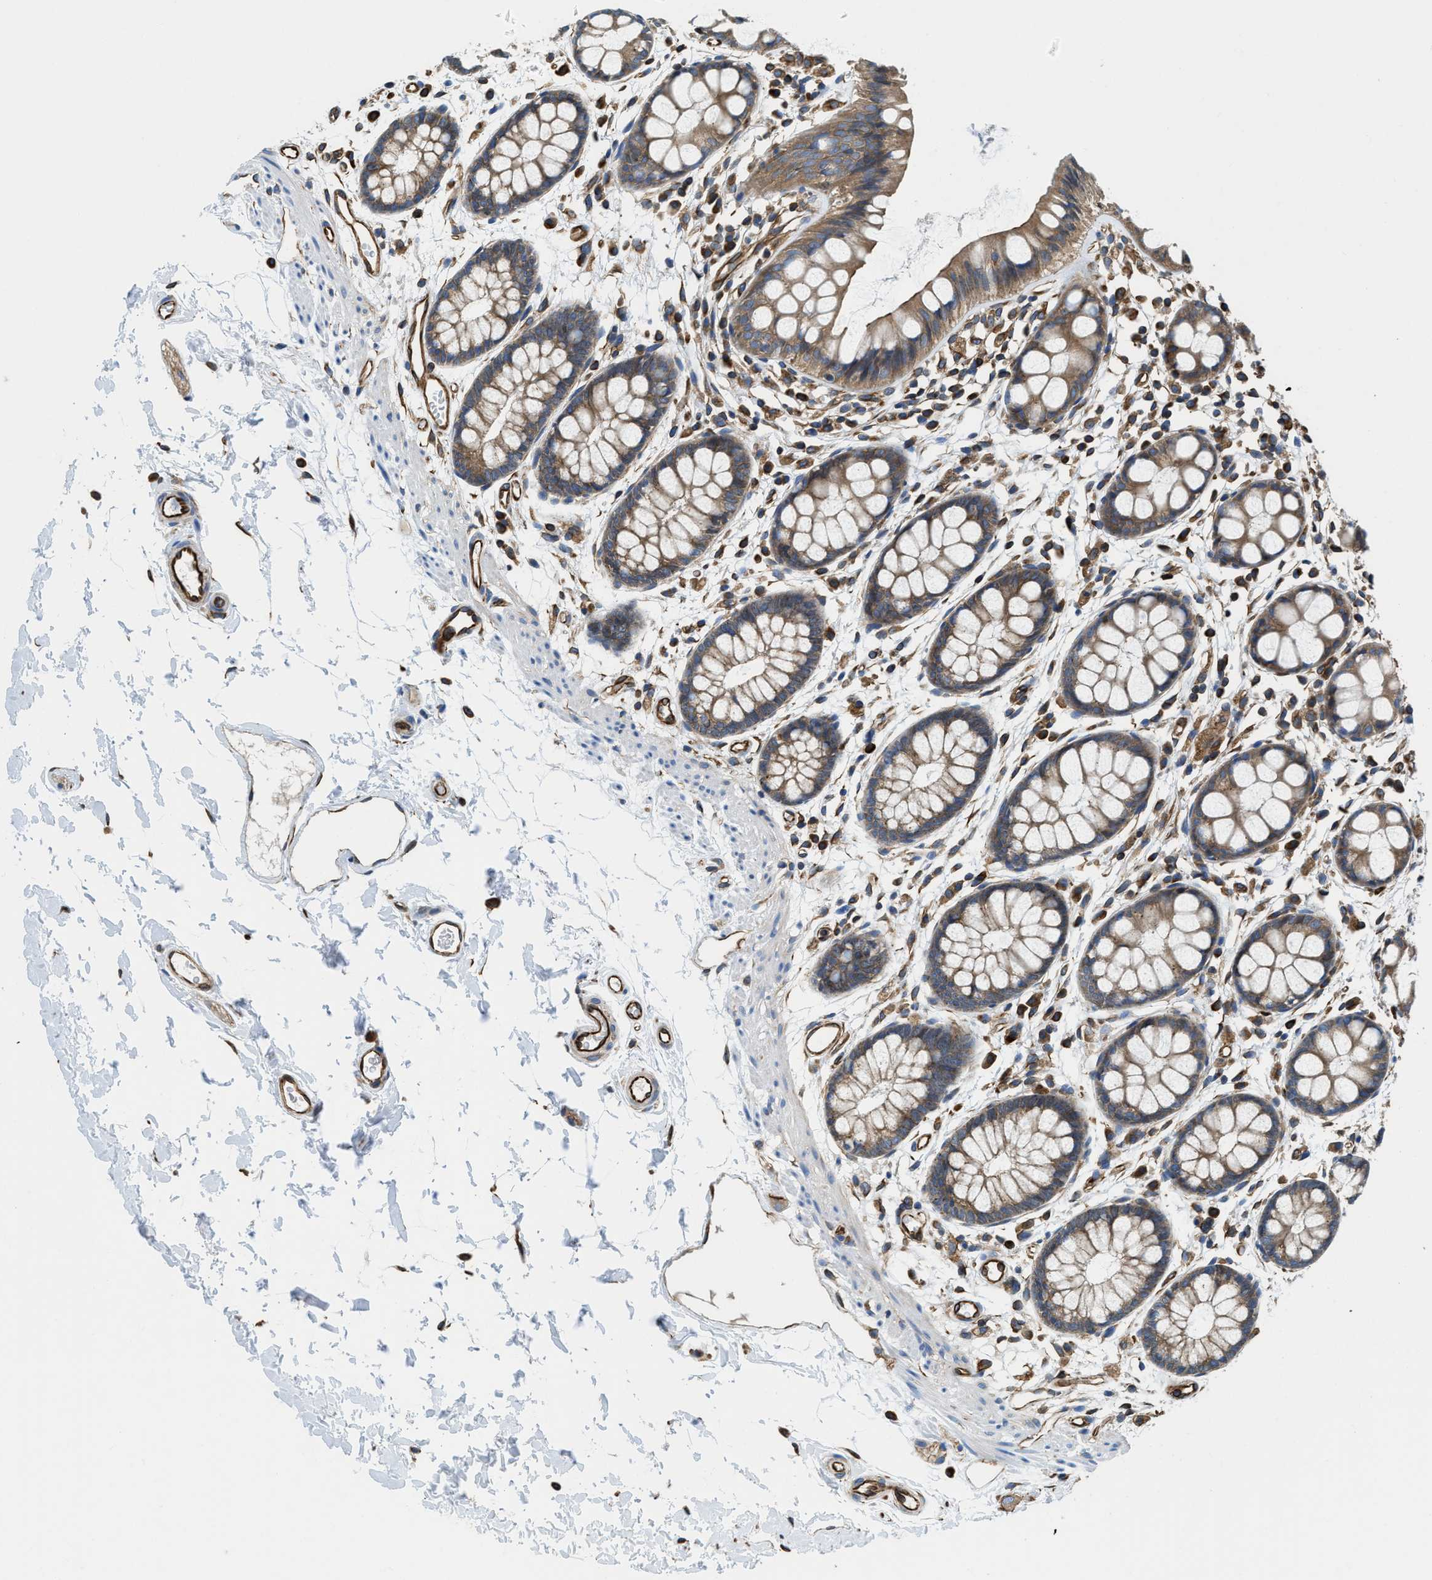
{"staining": {"intensity": "moderate", "quantity": "25%-75%", "location": "cytoplasmic/membranous"}, "tissue": "rectum", "cell_type": "Glandular cells", "image_type": "normal", "snomed": [{"axis": "morphology", "description": "Normal tissue, NOS"}, {"axis": "topography", "description": "Rectum"}], "caption": "Protein staining reveals moderate cytoplasmic/membranous staining in approximately 25%-75% of glandular cells in normal rectum.", "gene": "HSD17B12", "patient": {"sex": "female", "age": 66}}